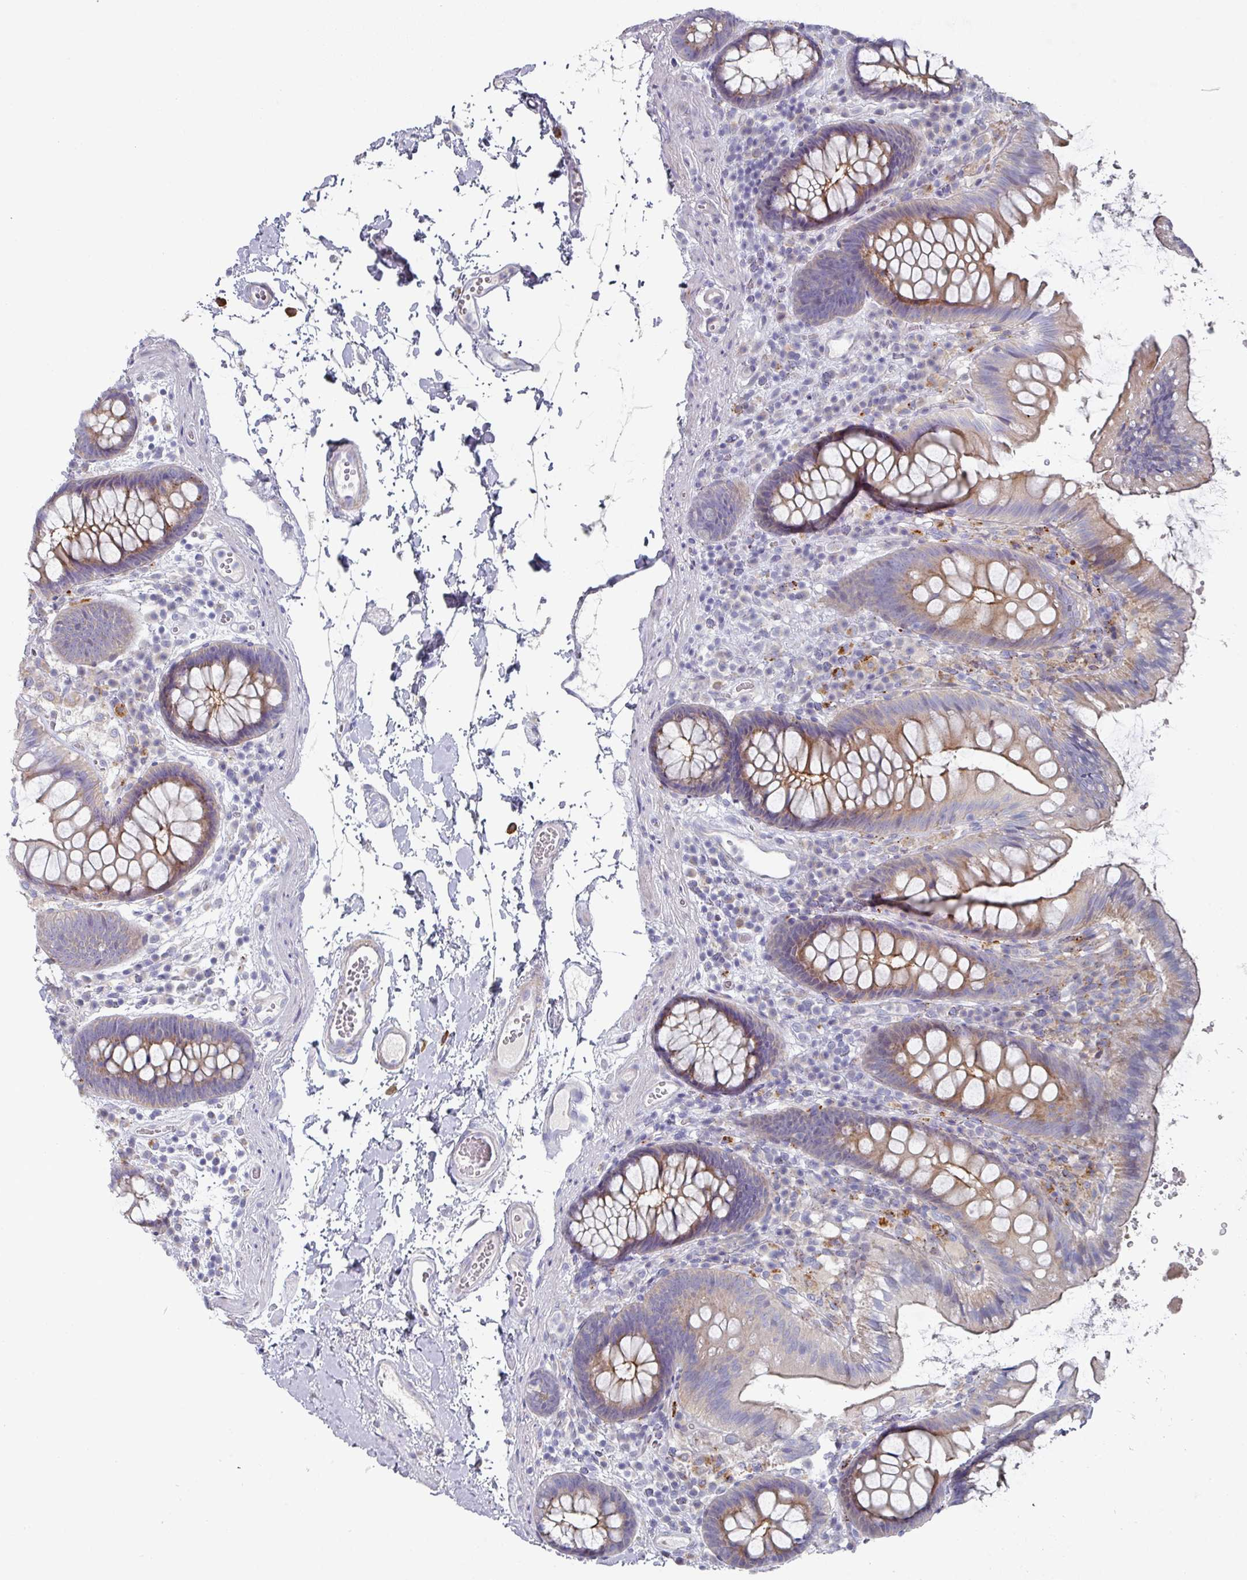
{"staining": {"intensity": "negative", "quantity": "none", "location": "none"}, "tissue": "colon", "cell_type": "Endothelial cells", "image_type": "normal", "snomed": [{"axis": "morphology", "description": "Normal tissue, NOS"}, {"axis": "topography", "description": "Colon"}], "caption": "This is an immunohistochemistry micrograph of normal colon. There is no staining in endothelial cells.", "gene": "NT5C1A", "patient": {"sex": "male", "age": 84}}